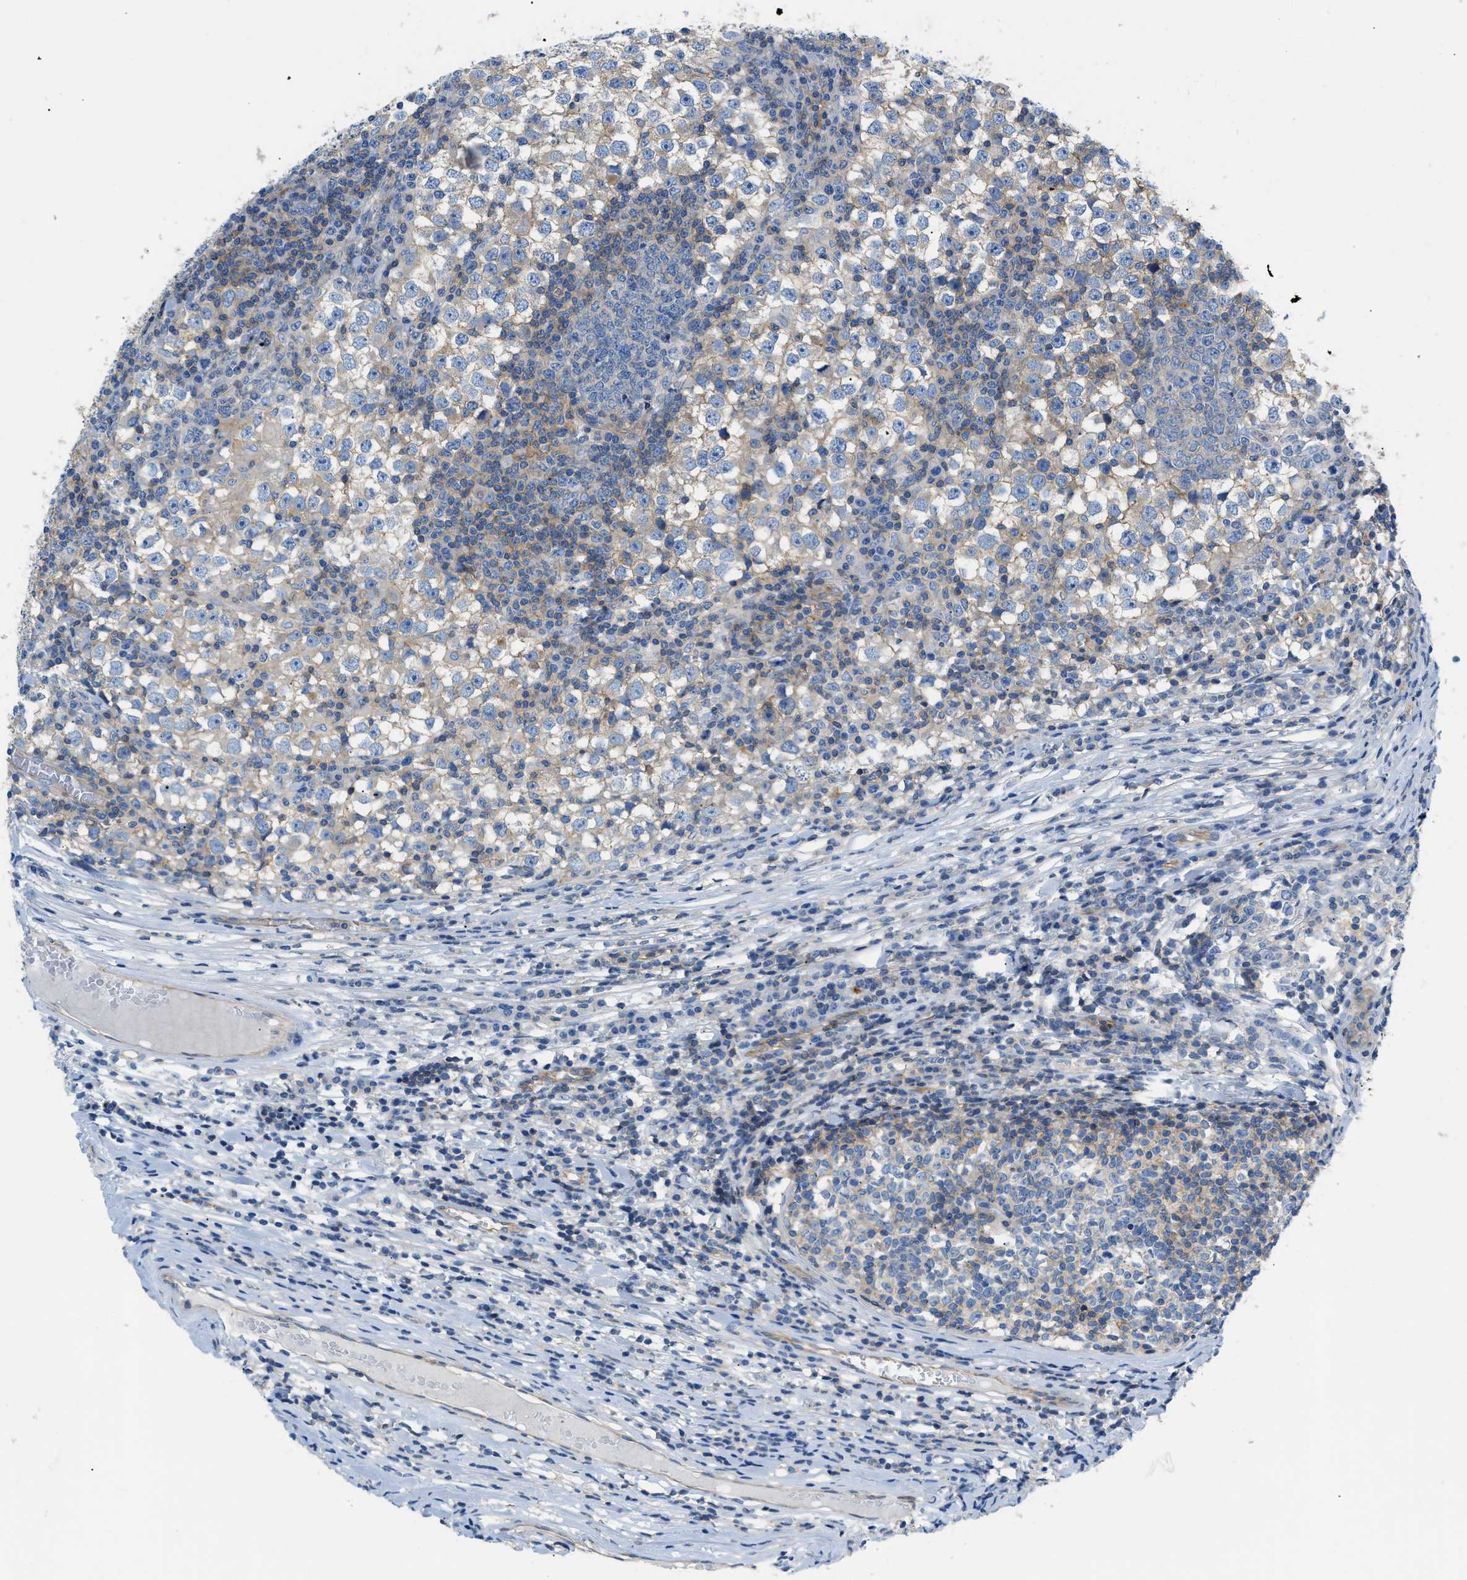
{"staining": {"intensity": "weak", "quantity": "25%-75%", "location": "cytoplasmic/membranous"}, "tissue": "testis cancer", "cell_type": "Tumor cells", "image_type": "cancer", "snomed": [{"axis": "morphology", "description": "Seminoma, NOS"}, {"axis": "topography", "description": "Testis"}], "caption": "Protein analysis of testis cancer (seminoma) tissue demonstrates weak cytoplasmic/membranous positivity in about 25%-75% of tumor cells.", "gene": "ORAI1", "patient": {"sex": "male", "age": 65}}